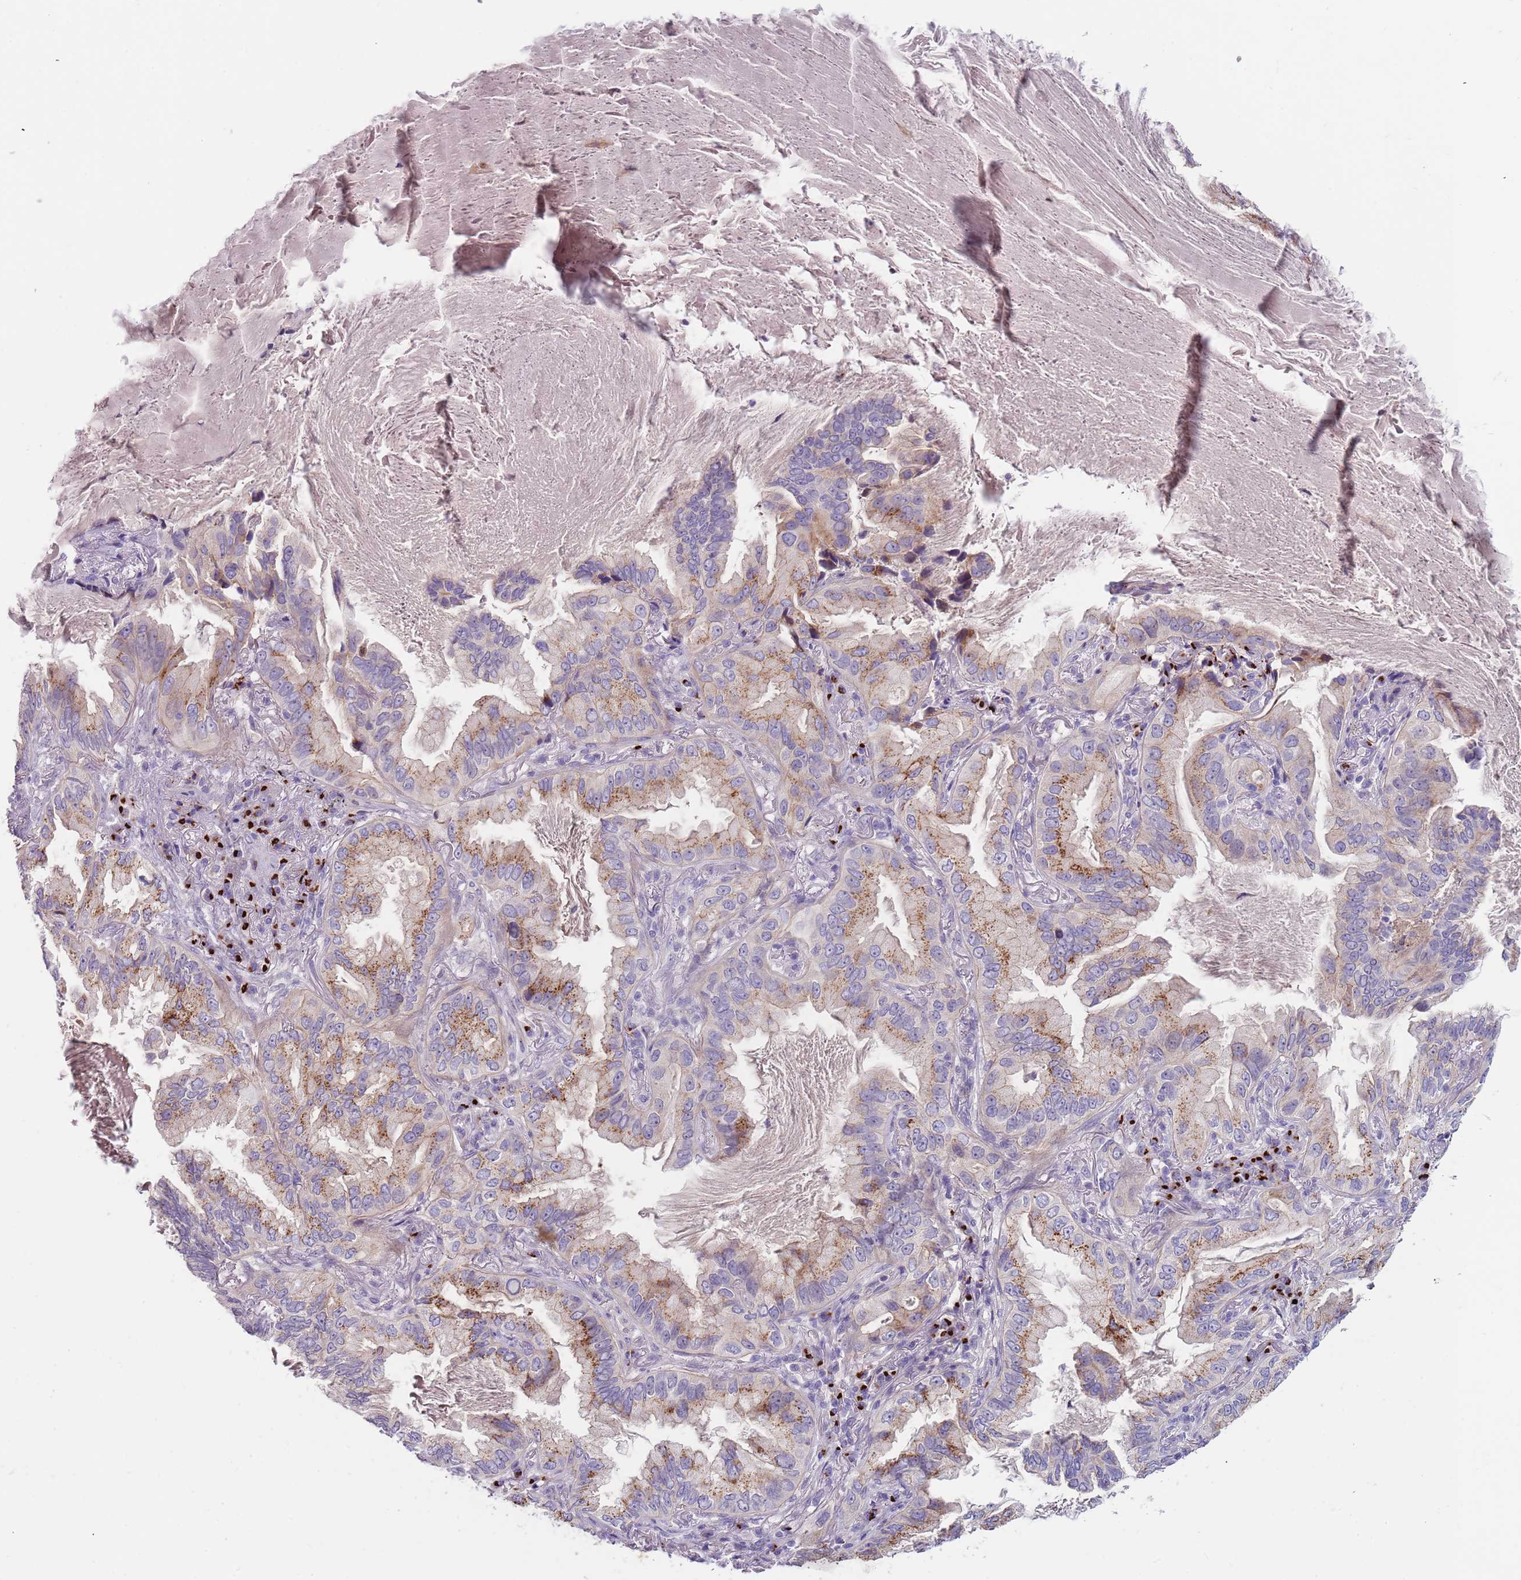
{"staining": {"intensity": "moderate", "quantity": ">75%", "location": "cytoplasmic/membranous"}, "tissue": "lung cancer", "cell_type": "Tumor cells", "image_type": "cancer", "snomed": [{"axis": "morphology", "description": "Adenocarcinoma, NOS"}, {"axis": "topography", "description": "Lung"}], "caption": "A photomicrograph showing moderate cytoplasmic/membranous staining in about >75% of tumor cells in lung cancer (adenocarcinoma), as visualized by brown immunohistochemical staining.", "gene": "C2CD3", "patient": {"sex": "female", "age": 69}}